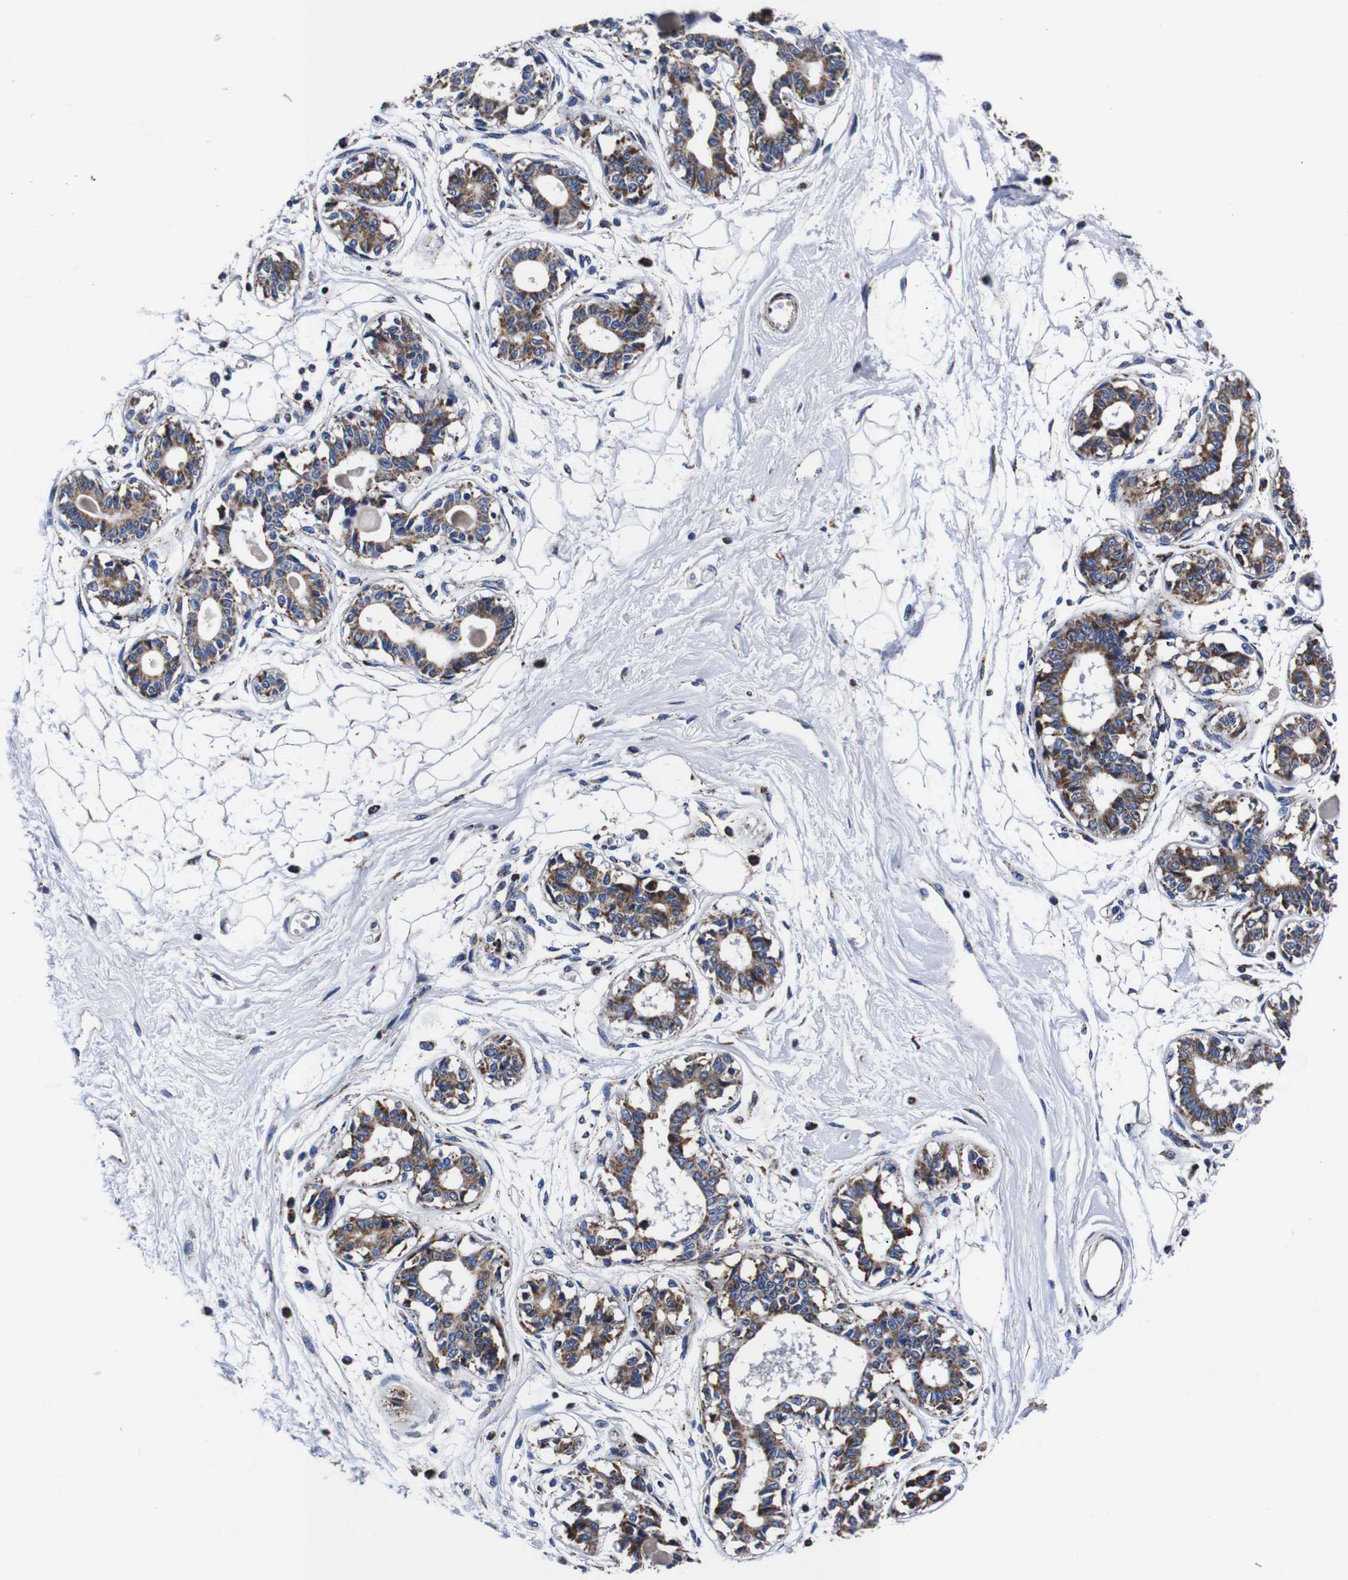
{"staining": {"intensity": "negative", "quantity": "none", "location": "none"}, "tissue": "breast", "cell_type": "Adipocytes", "image_type": "normal", "snomed": [{"axis": "morphology", "description": "Normal tissue, NOS"}, {"axis": "topography", "description": "Breast"}], "caption": "High power microscopy image of an IHC photomicrograph of benign breast, revealing no significant expression in adipocytes.", "gene": "FKBP9", "patient": {"sex": "female", "age": 45}}